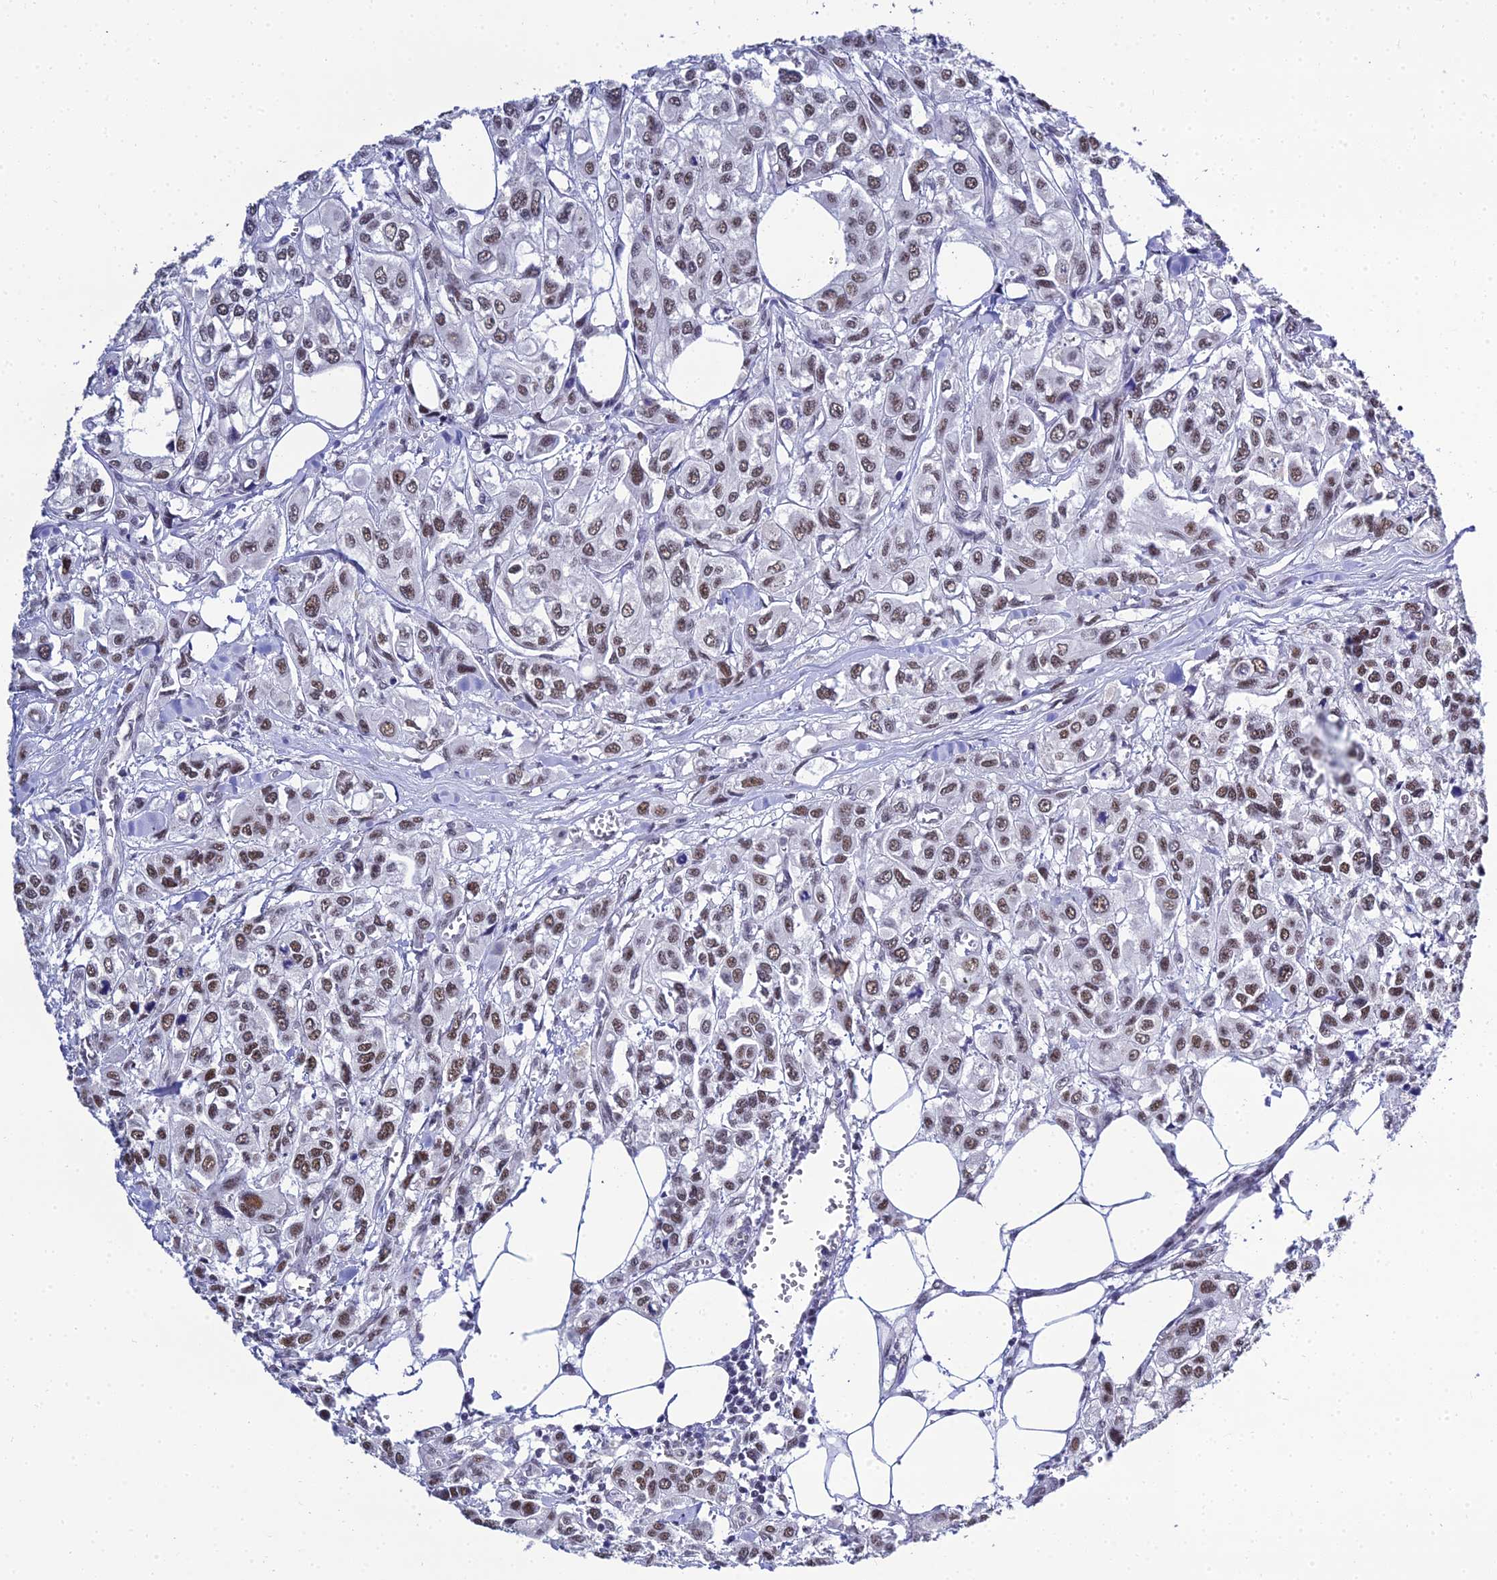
{"staining": {"intensity": "moderate", "quantity": "25%-75%", "location": "nuclear"}, "tissue": "urothelial cancer", "cell_type": "Tumor cells", "image_type": "cancer", "snomed": [{"axis": "morphology", "description": "Urothelial carcinoma, High grade"}, {"axis": "topography", "description": "Urinary bladder"}], "caption": "Urothelial cancer stained with DAB immunohistochemistry (IHC) exhibits medium levels of moderate nuclear staining in about 25%-75% of tumor cells. (DAB = brown stain, brightfield microscopy at high magnification).", "gene": "PPP4R2", "patient": {"sex": "male", "age": 67}}